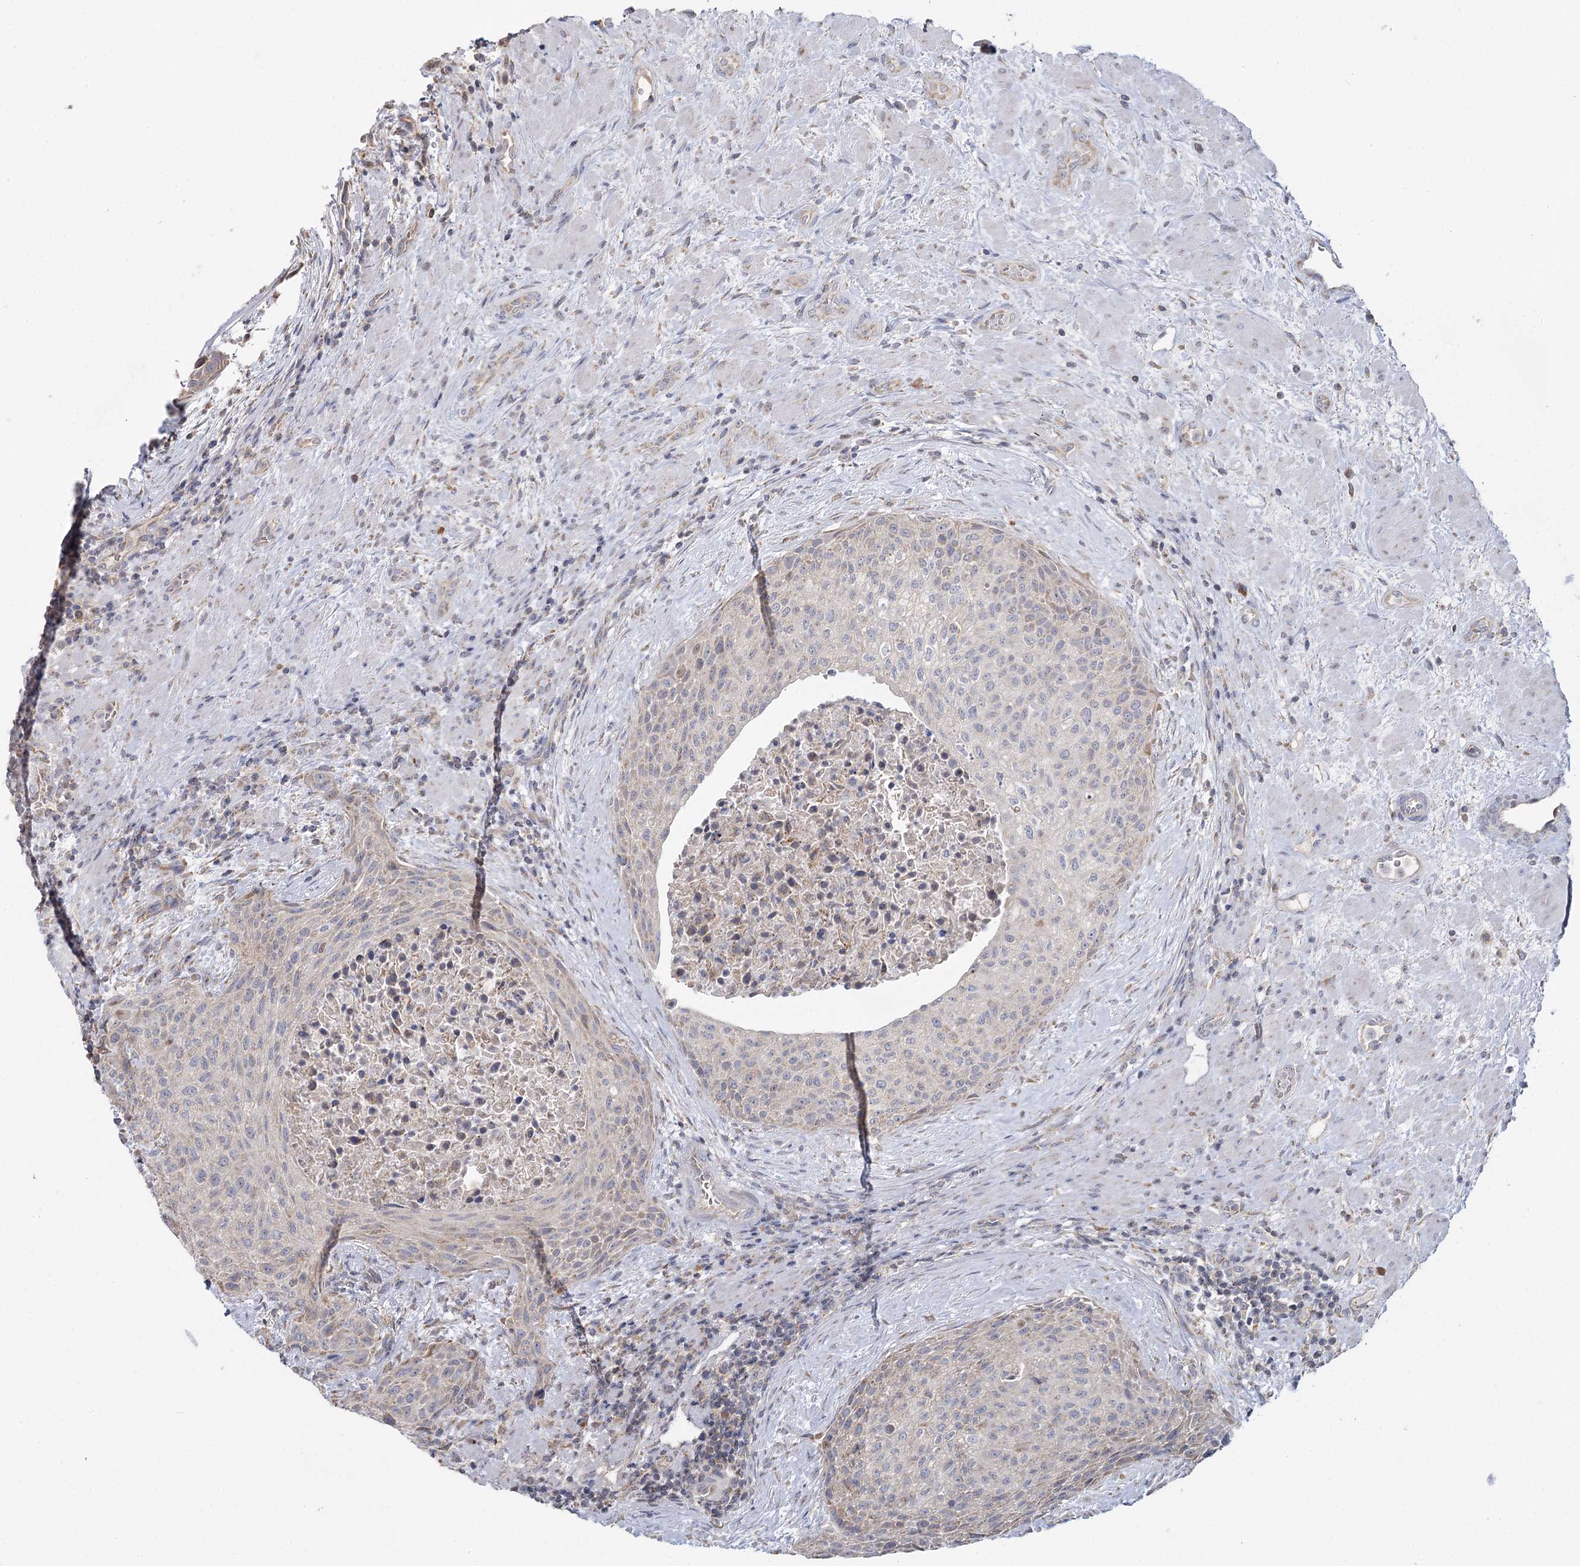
{"staining": {"intensity": "weak", "quantity": "<25%", "location": "cytoplasmic/membranous"}, "tissue": "urothelial cancer", "cell_type": "Tumor cells", "image_type": "cancer", "snomed": [{"axis": "morphology", "description": "Normal tissue, NOS"}, {"axis": "morphology", "description": "Urothelial carcinoma, NOS"}, {"axis": "topography", "description": "Urinary bladder"}, {"axis": "topography", "description": "Peripheral nerve tissue"}], "caption": "There is no significant expression in tumor cells of transitional cell carcinoma.", "gene": "ACOX2", "patient": {"sex": "male", "age": 35}}